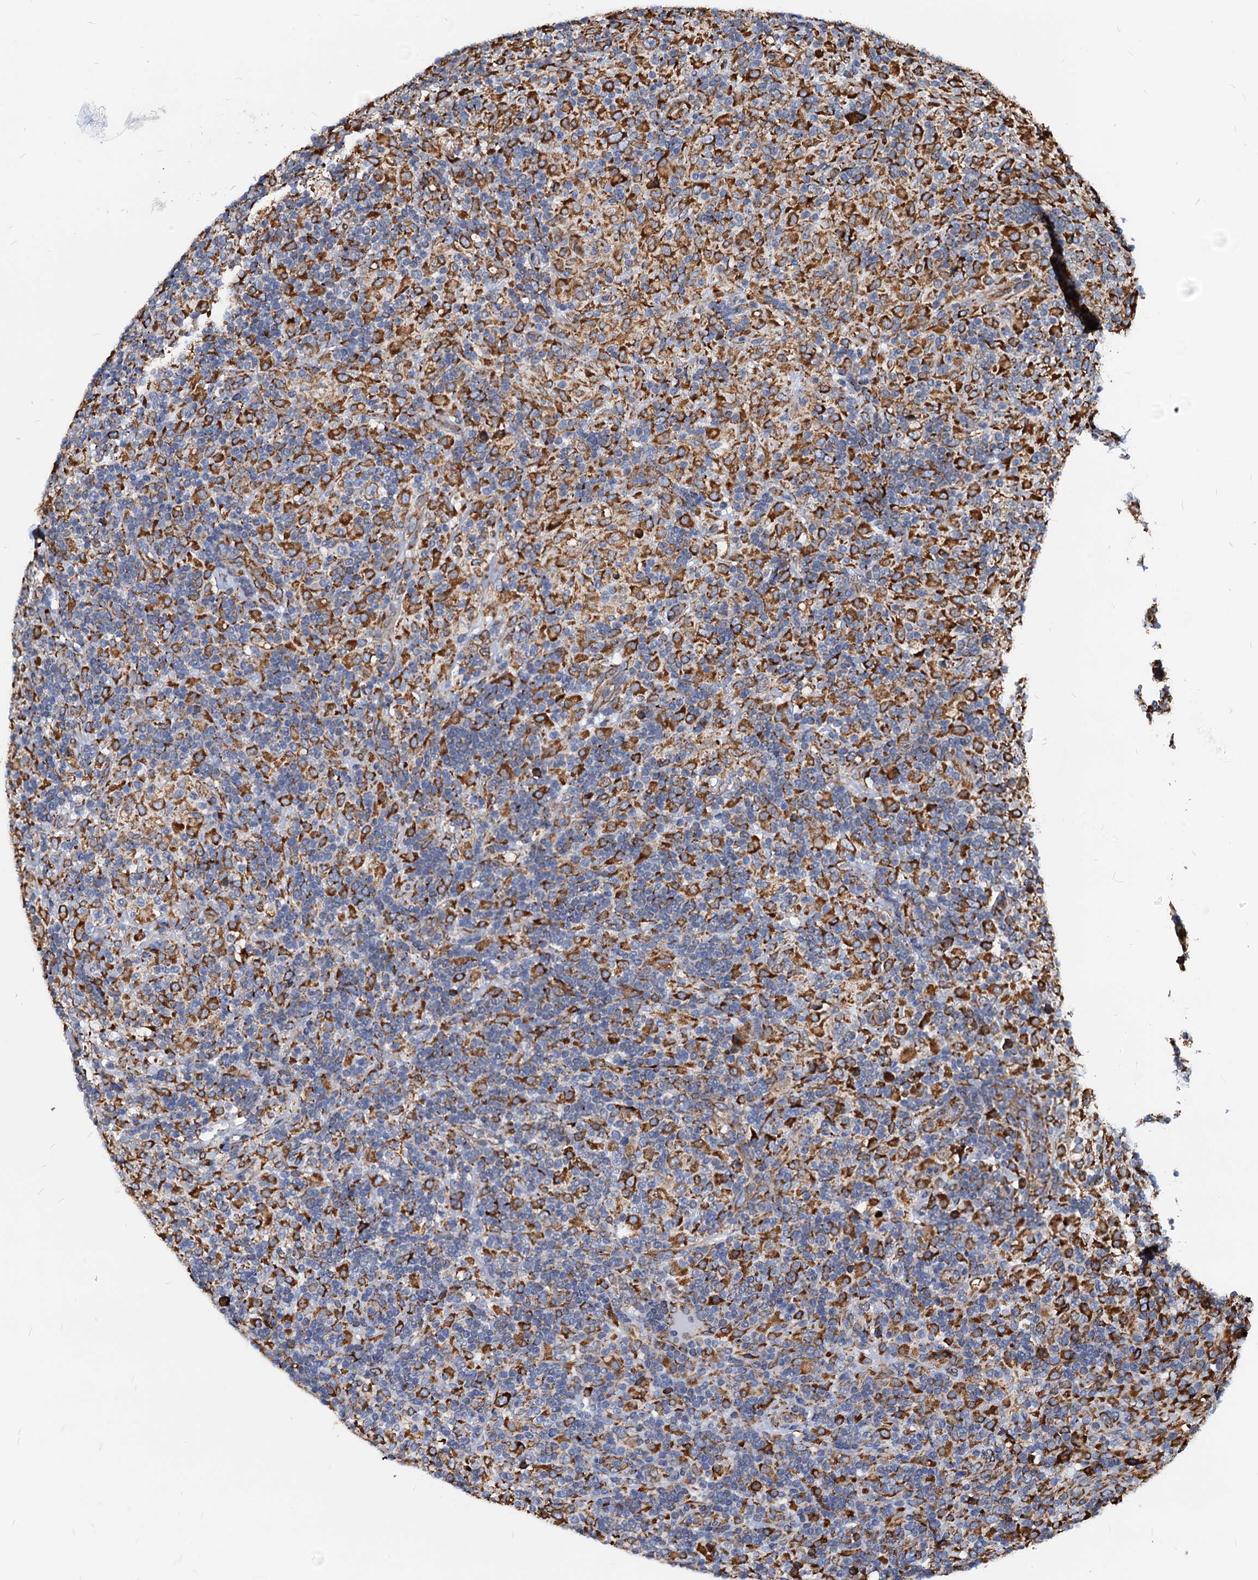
{"staining": {"intensity": "moderate", "quantity": ">75%", "location": "cytoplasmic/membranous"}, "tissue": "lymphoma", "cell_type": "Tumor cells", "image_type": "cancer", "snomed": [{"axis": "morphology", "description": "Hodgkin's disease, NOS"}, {"axis": "topography", "description": "Lymph node"}], "caption": "The image displays a brown stain indicating the presence of a protein in the cytoplasmic/membranous of tumor cells in Hodgkin's disease.", "gene": "HSPA5", "patient": {"sex": "male", "age": 70}}